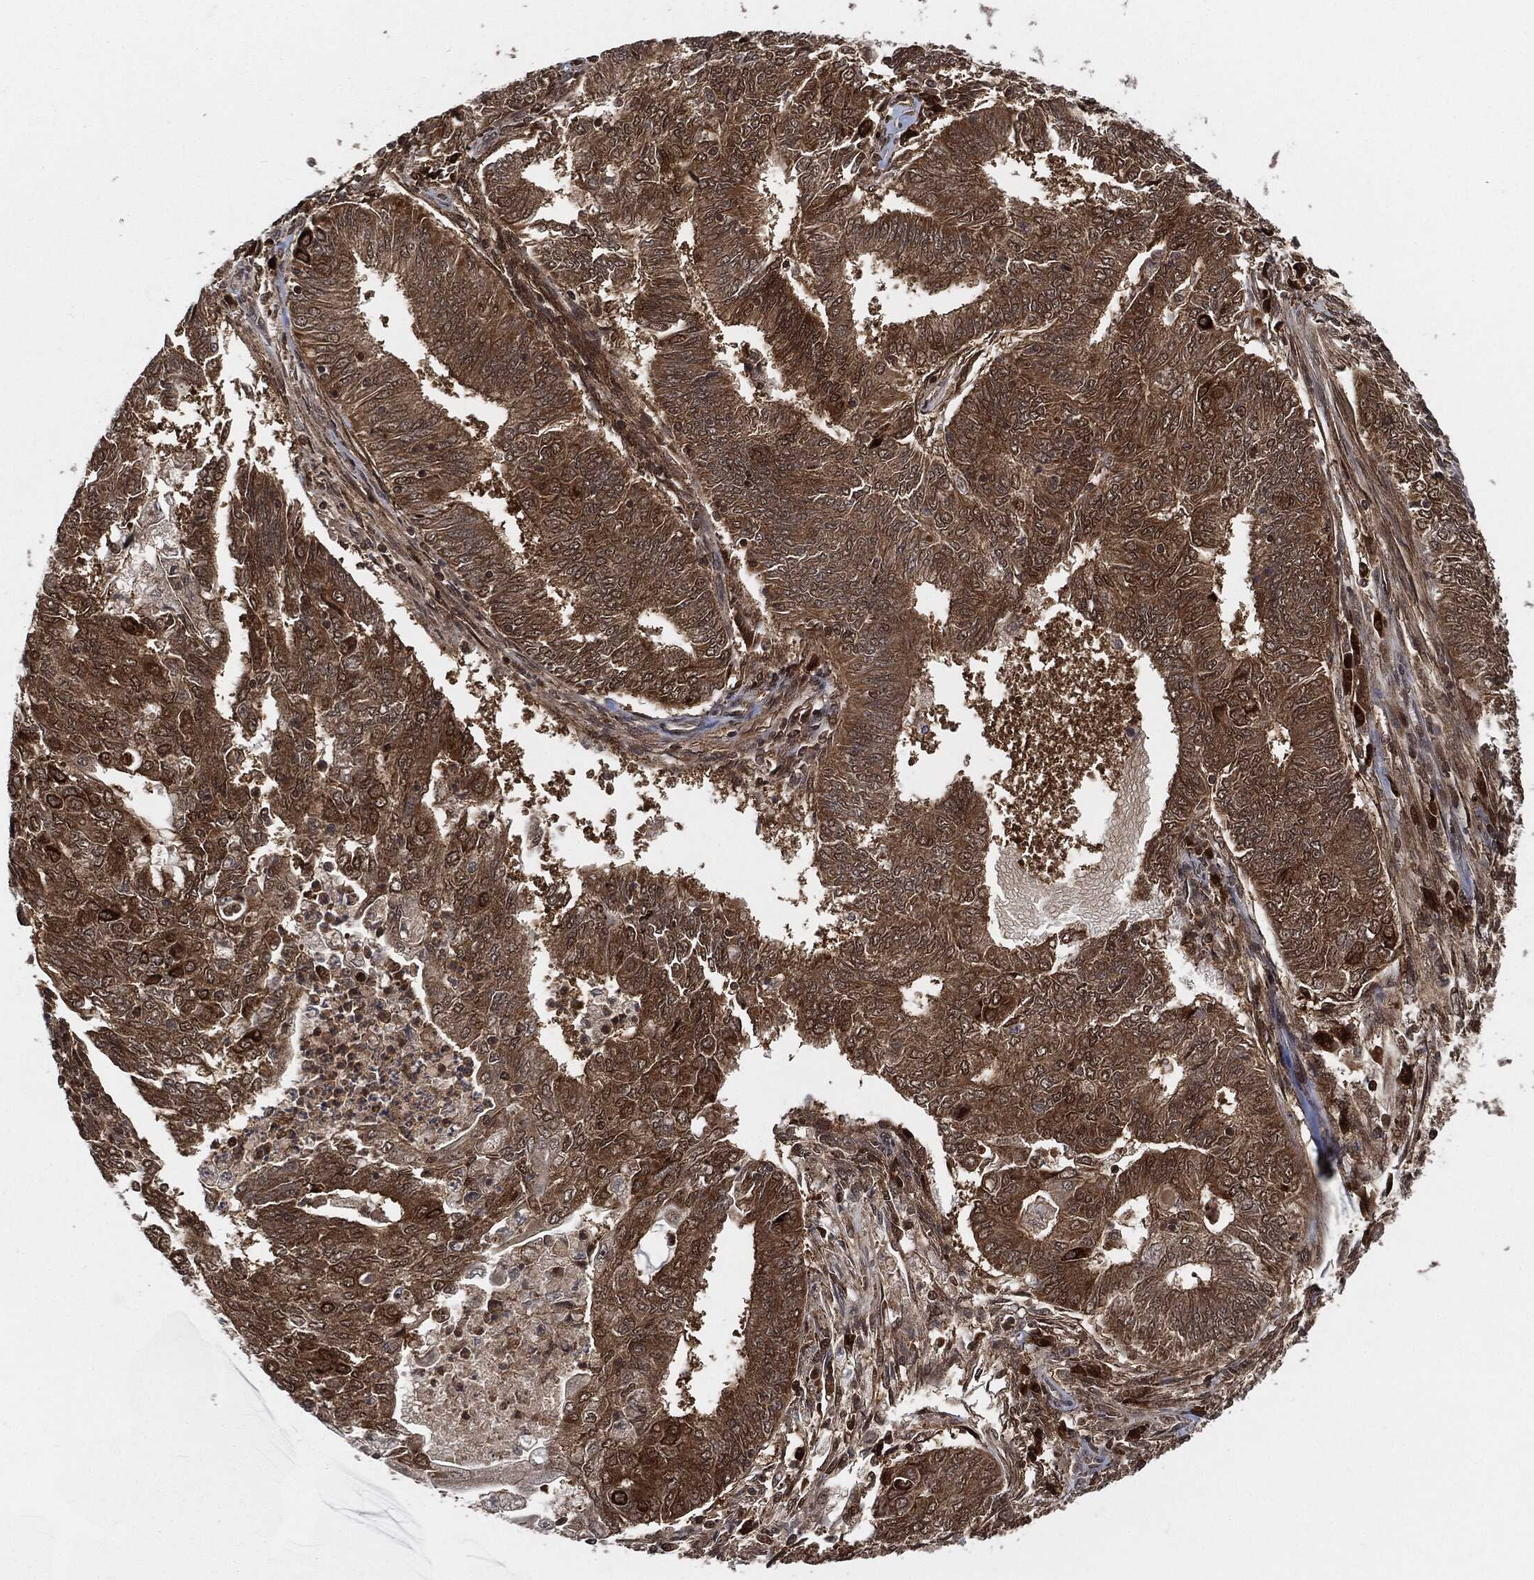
{"staining": {"intensity": "moderate", "quantity": ">75%", "location": "cytoplasmic/membranous"}, "tissue": "endometrial cancer", "cell_type": "Tumor cells", "image_type": "cancer", "snomed": [{"axis": "morphology", "description": "Adenocarcinoma, NOS"}, {"axis": "topography", "description": "Endometrium"}], "caption": "Immunohistochemistry (IHC) photomicrograph of endometrial cancer stained for a protein (brown), which shows medium levels of moderate cytoplasmic/membranous positivity in about >75% of tumor cells.", "gene": "CUTA", "patient": {"sex": "female", "age": 62}}